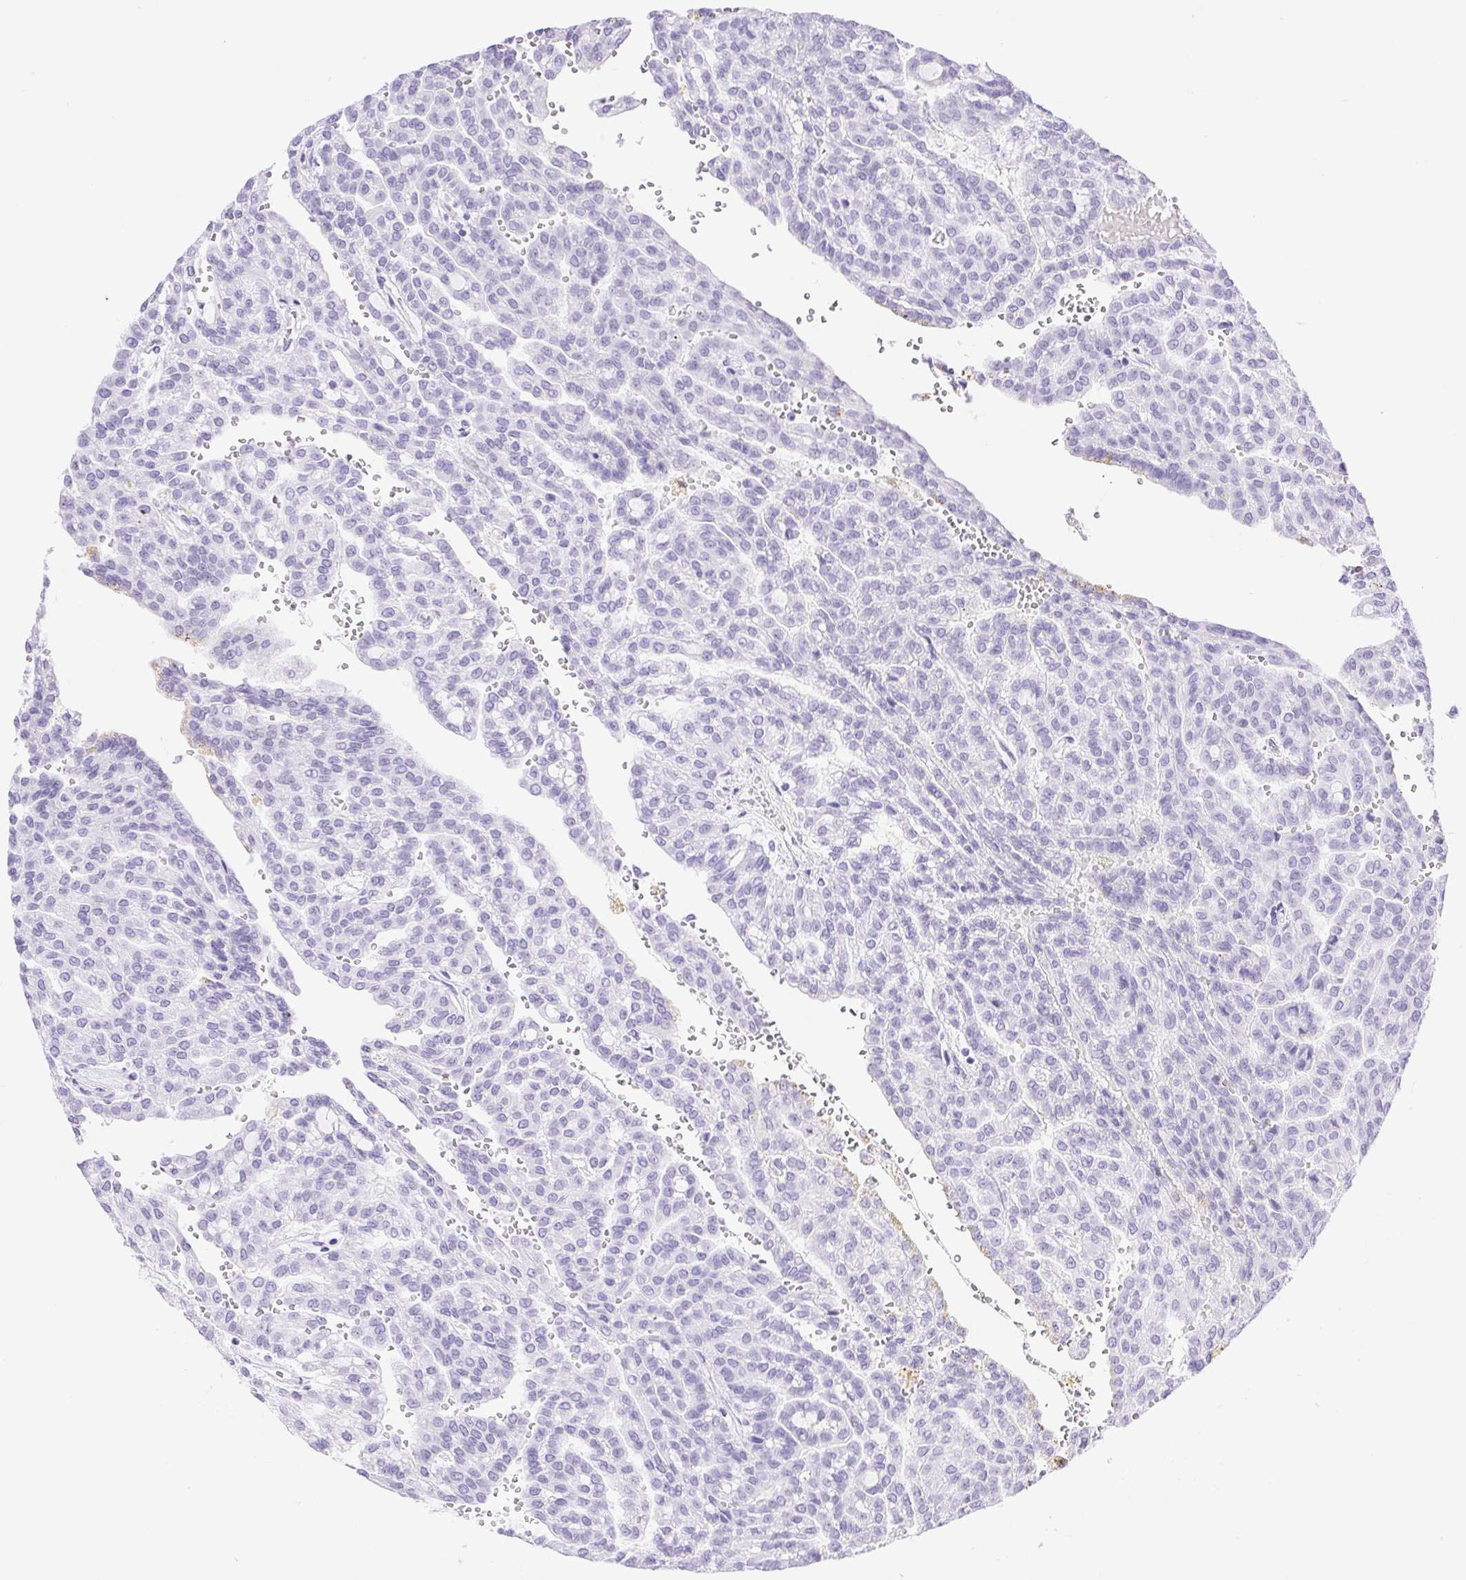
{"staining": {"intensity": "negative", "quantity": "none", "location": "none"}, "tissue": "renal cancer", "cell_type": "Tumor cells", "image_type": "cancer", "snomed": [{"axis": "morphology", "description": "Adenocarcinoma, NOS"}, {"axis": "topography", "description": "Kidney"}], "caption": "Human adenocarcinoma (renal) stained for a protein using immunohistochemistry (IHC) demonstrates no expression in tumor cells.", "gene": "ERP27", "patient": {"sex": "male", "age": 63}}